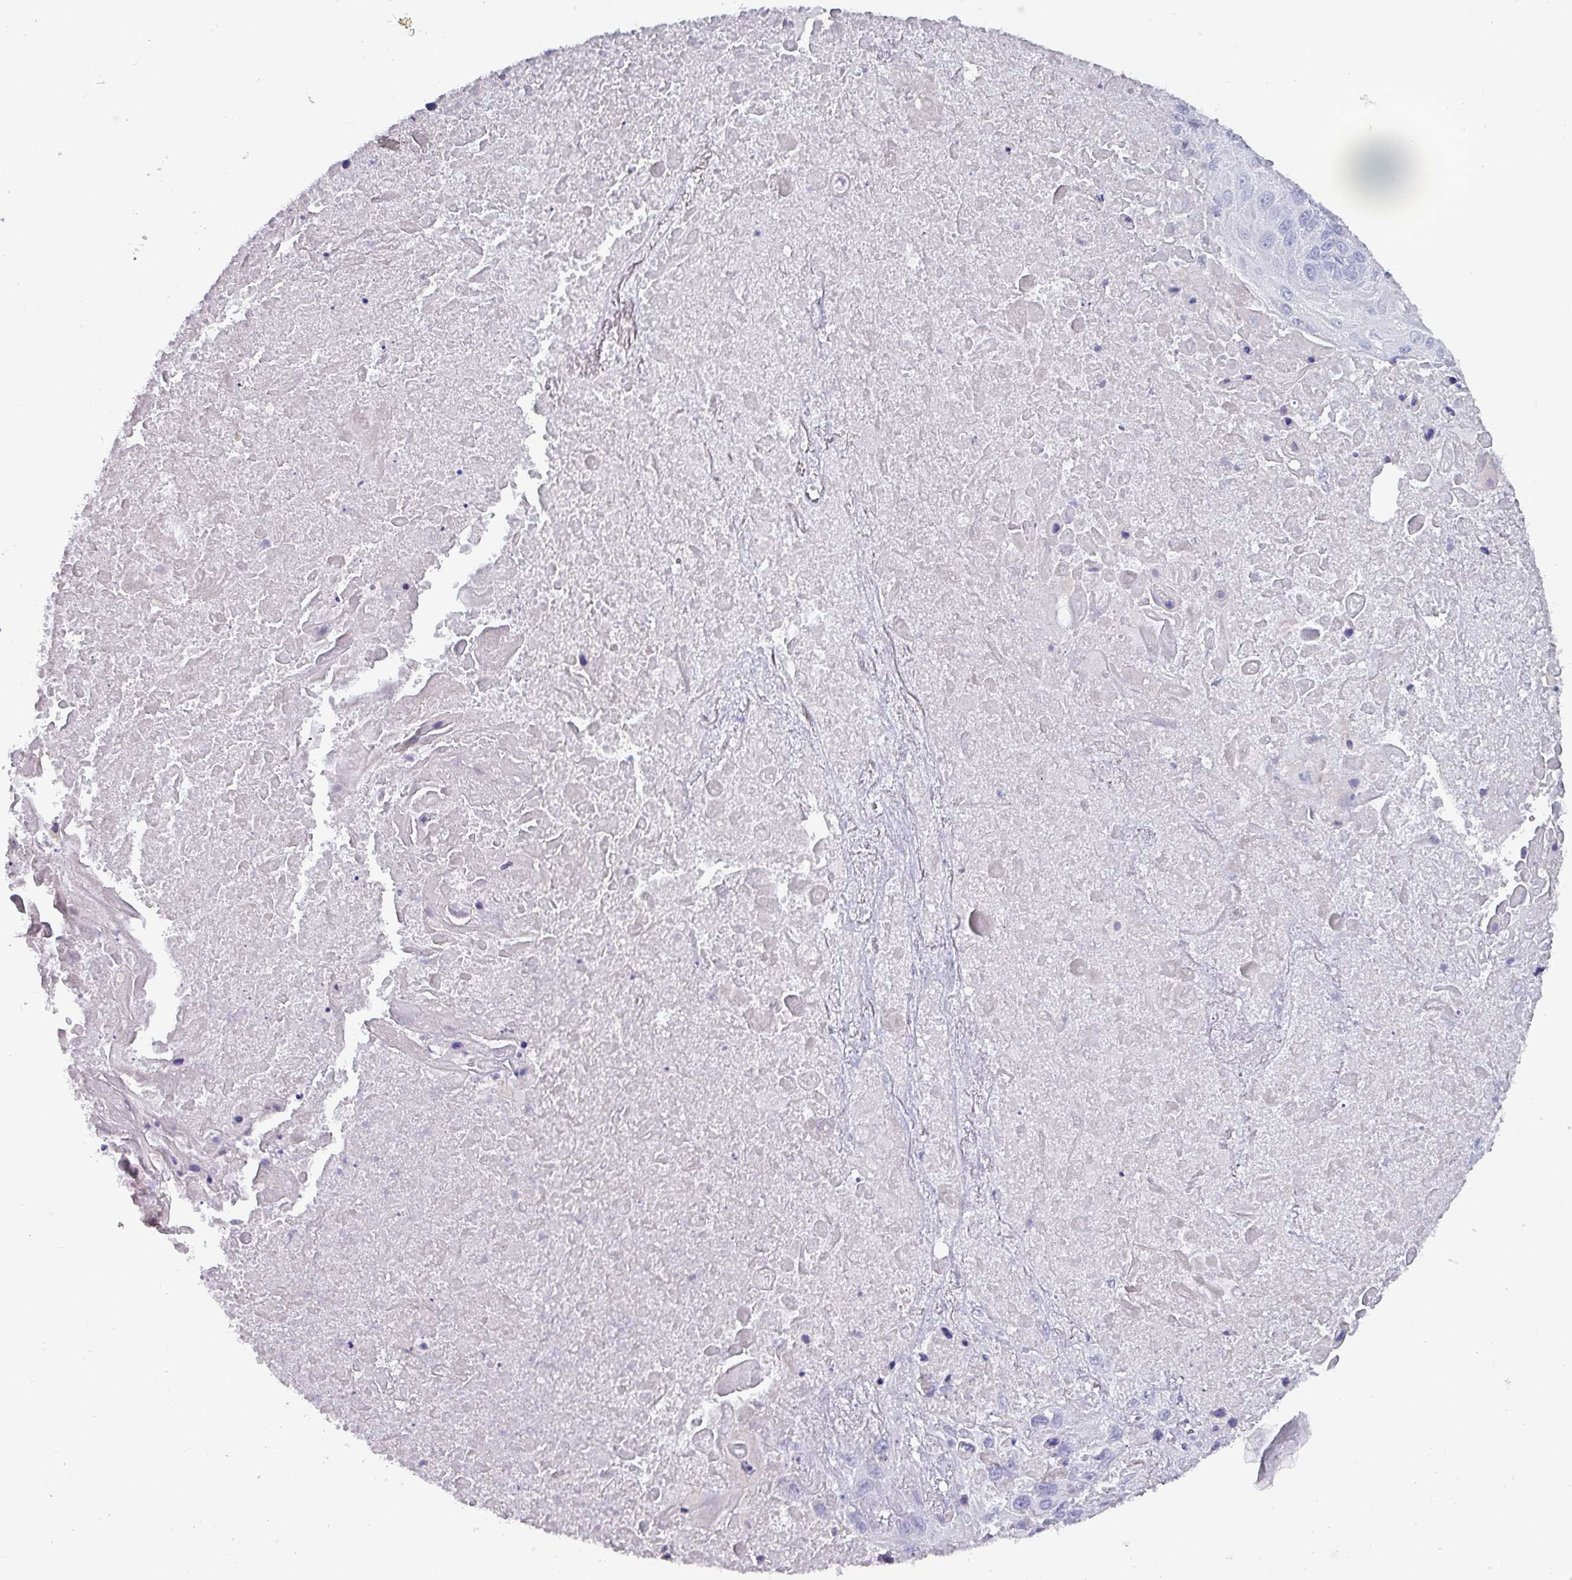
{"staining": {"intensity": "negative", "quantity": "none", "location": "none"}, "tissue": "lung cancer", "cell_type": "Tumor cells", "image_type": "cancer", "snomed": [{"axis": "morphology", "description": "Squamous cell carcinoma, NOS"}, {"axis": "topography", "description": "Lung"}], "caption": "Tumor cells are negative for protein expression in human lung cancer (squamous cell carcinoma).", "gene": "INS-IGF2", "patient": {"sex": "male", "age": 66}}